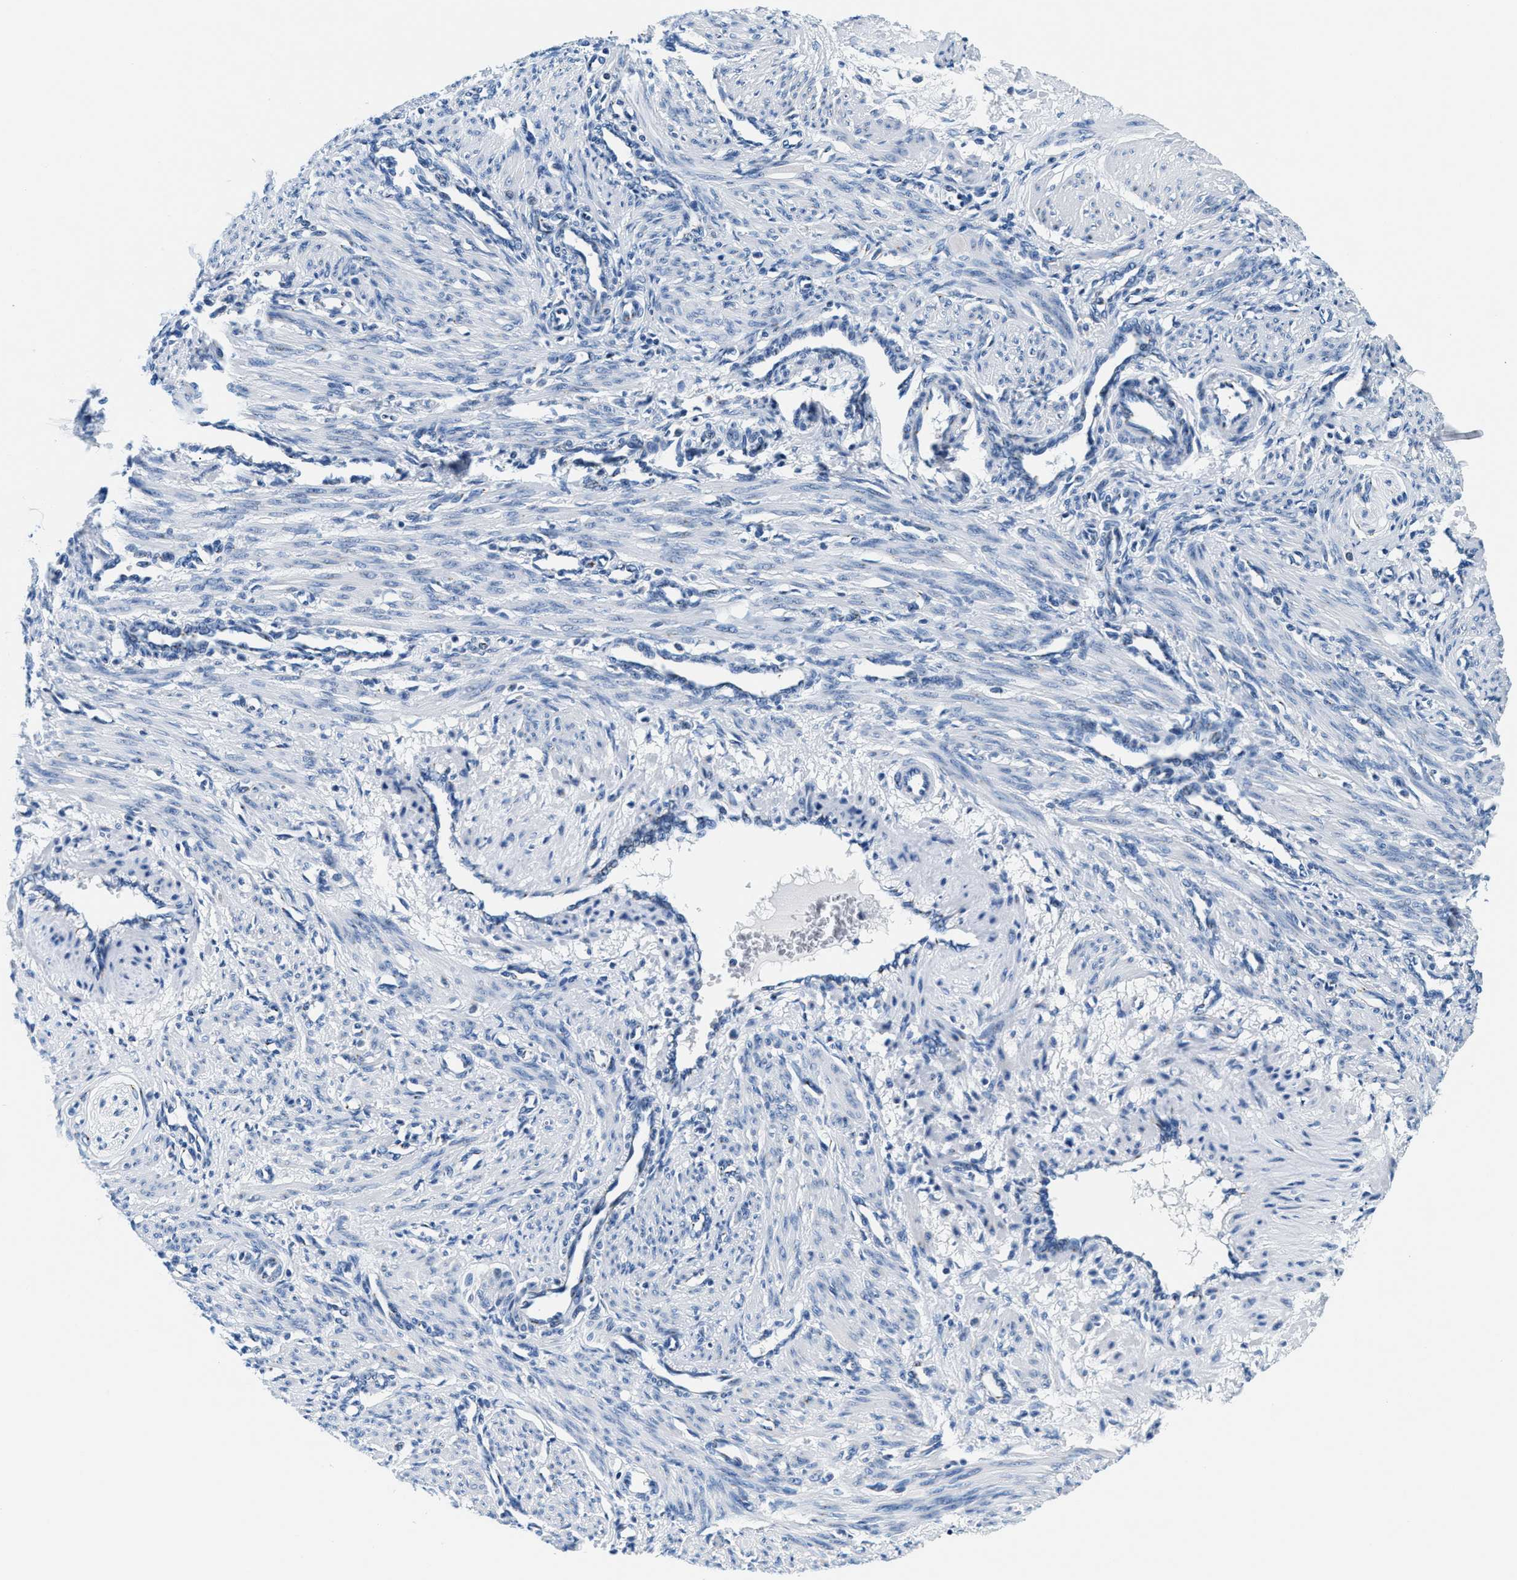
{"staining": {"intensity": "negative", "quantity": "none", "location": "none"}, "tissue": "smooth muscle", "cell_type": "Smooth muscle cells", "image_type": "normal", "snomed": [{"axis": "morphology", "description": "Normal tissue, NOS"}, {"axis": "topography", "description": "Endometrium"}], "caption": "Immunohistochemical staining of normal smooth muscle demonstrates no significant staining in smooth muscle cells. (DAB (3,3'-diaminobenzidine) immunohistochemistry with hematoxylin counter stain).", "gene": "VPS53", "patient": {"sex": "female", "age": 33}}